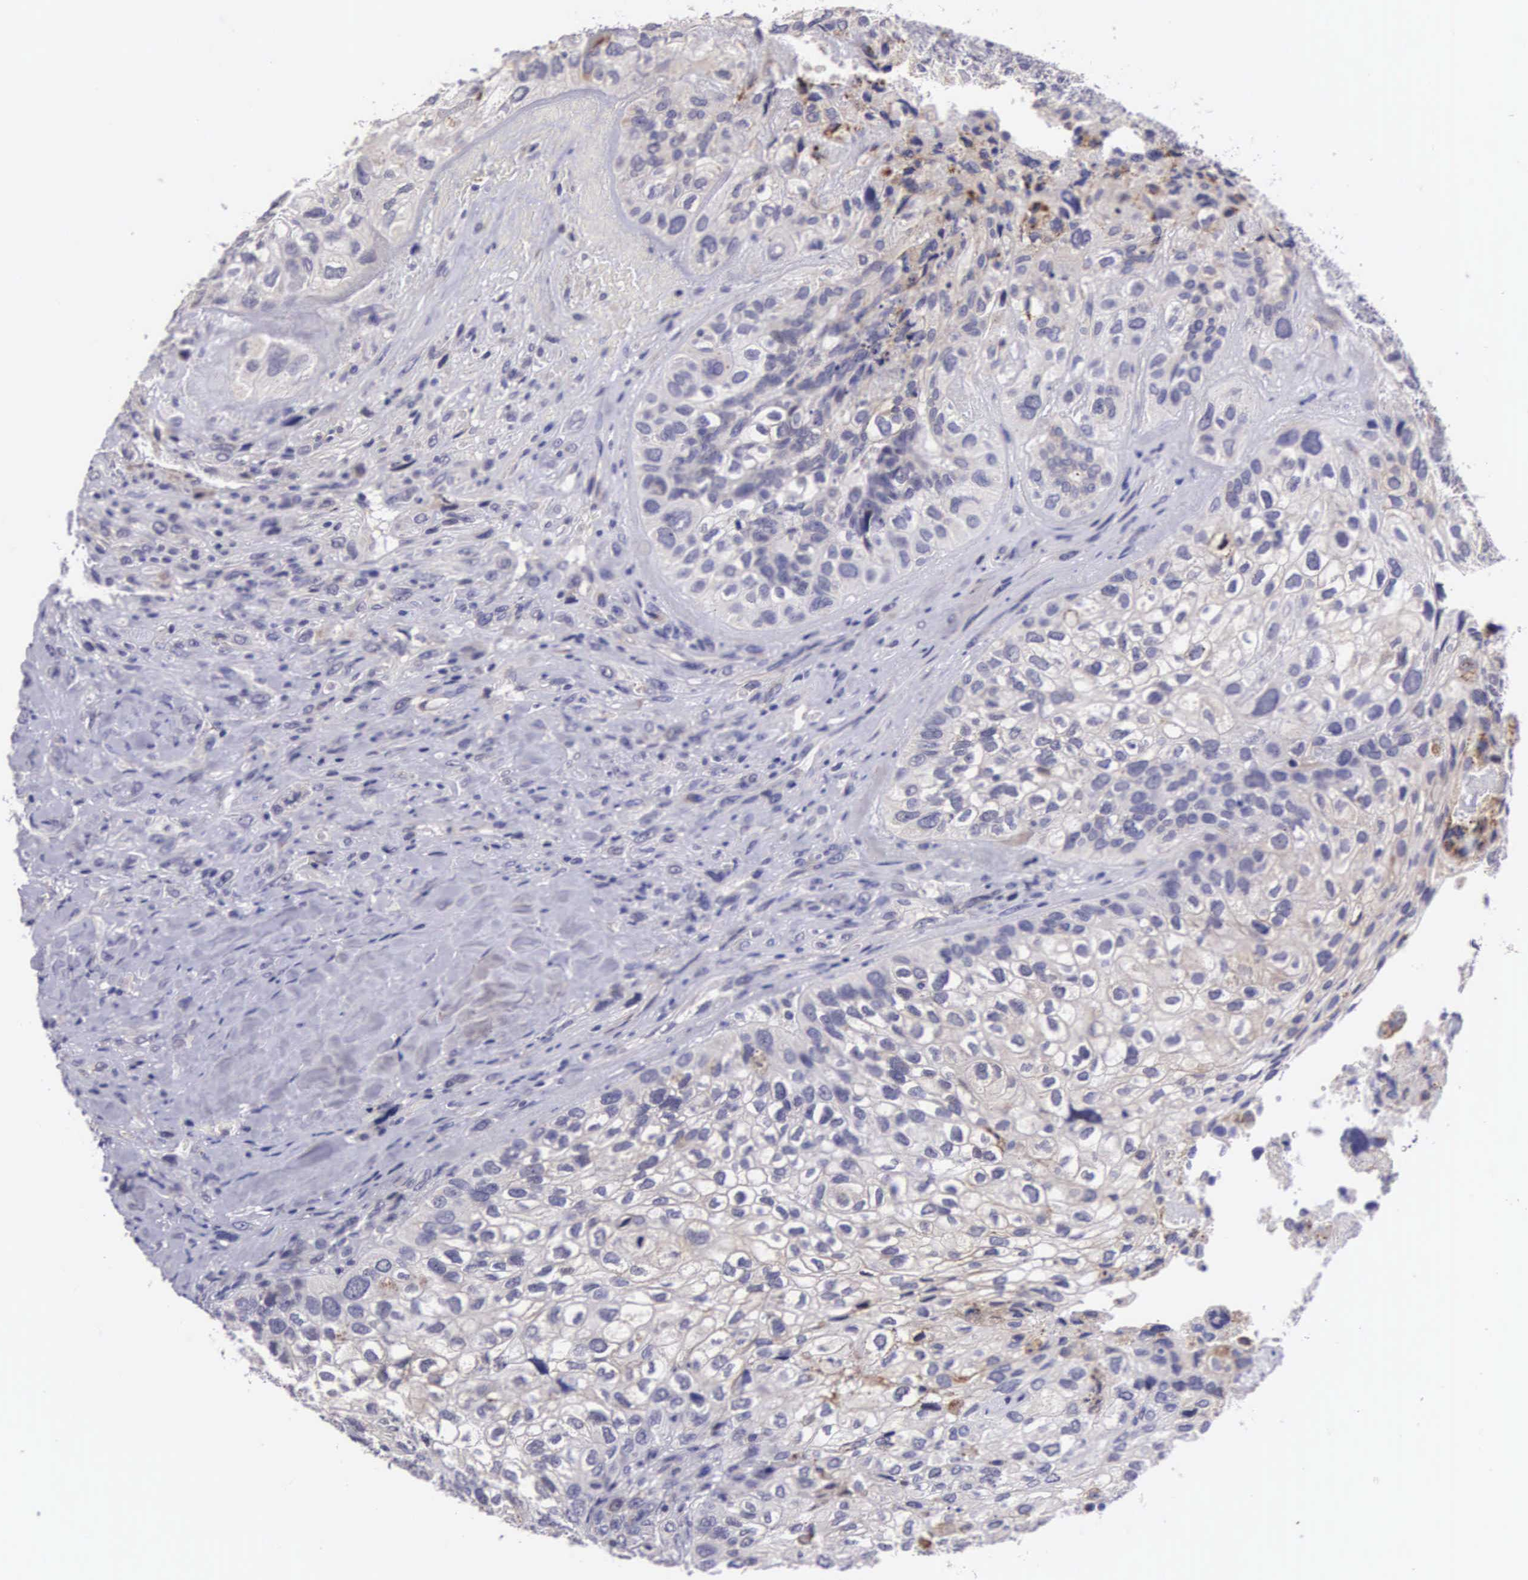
{"staining": {"intensity": "weak", "quantity": "<25%", "location": "cytoplasmic/membranous"}, "tissue": "breast cancer", "cell_type": "Tumor cells", "image_type": "cancer", "snomed": [{"axis": "morphology", "description": "Neoplasm, malignant, NOS"}, {"axis": "topography", "description": "Breast"}], "caption": "Immunohistochemistry (IHC) of human malignant neoplasm (breast) exhibits no positivity in tumor cells.", "gene": "ARG2", "patient": {"sex": "female", "age": 50}}